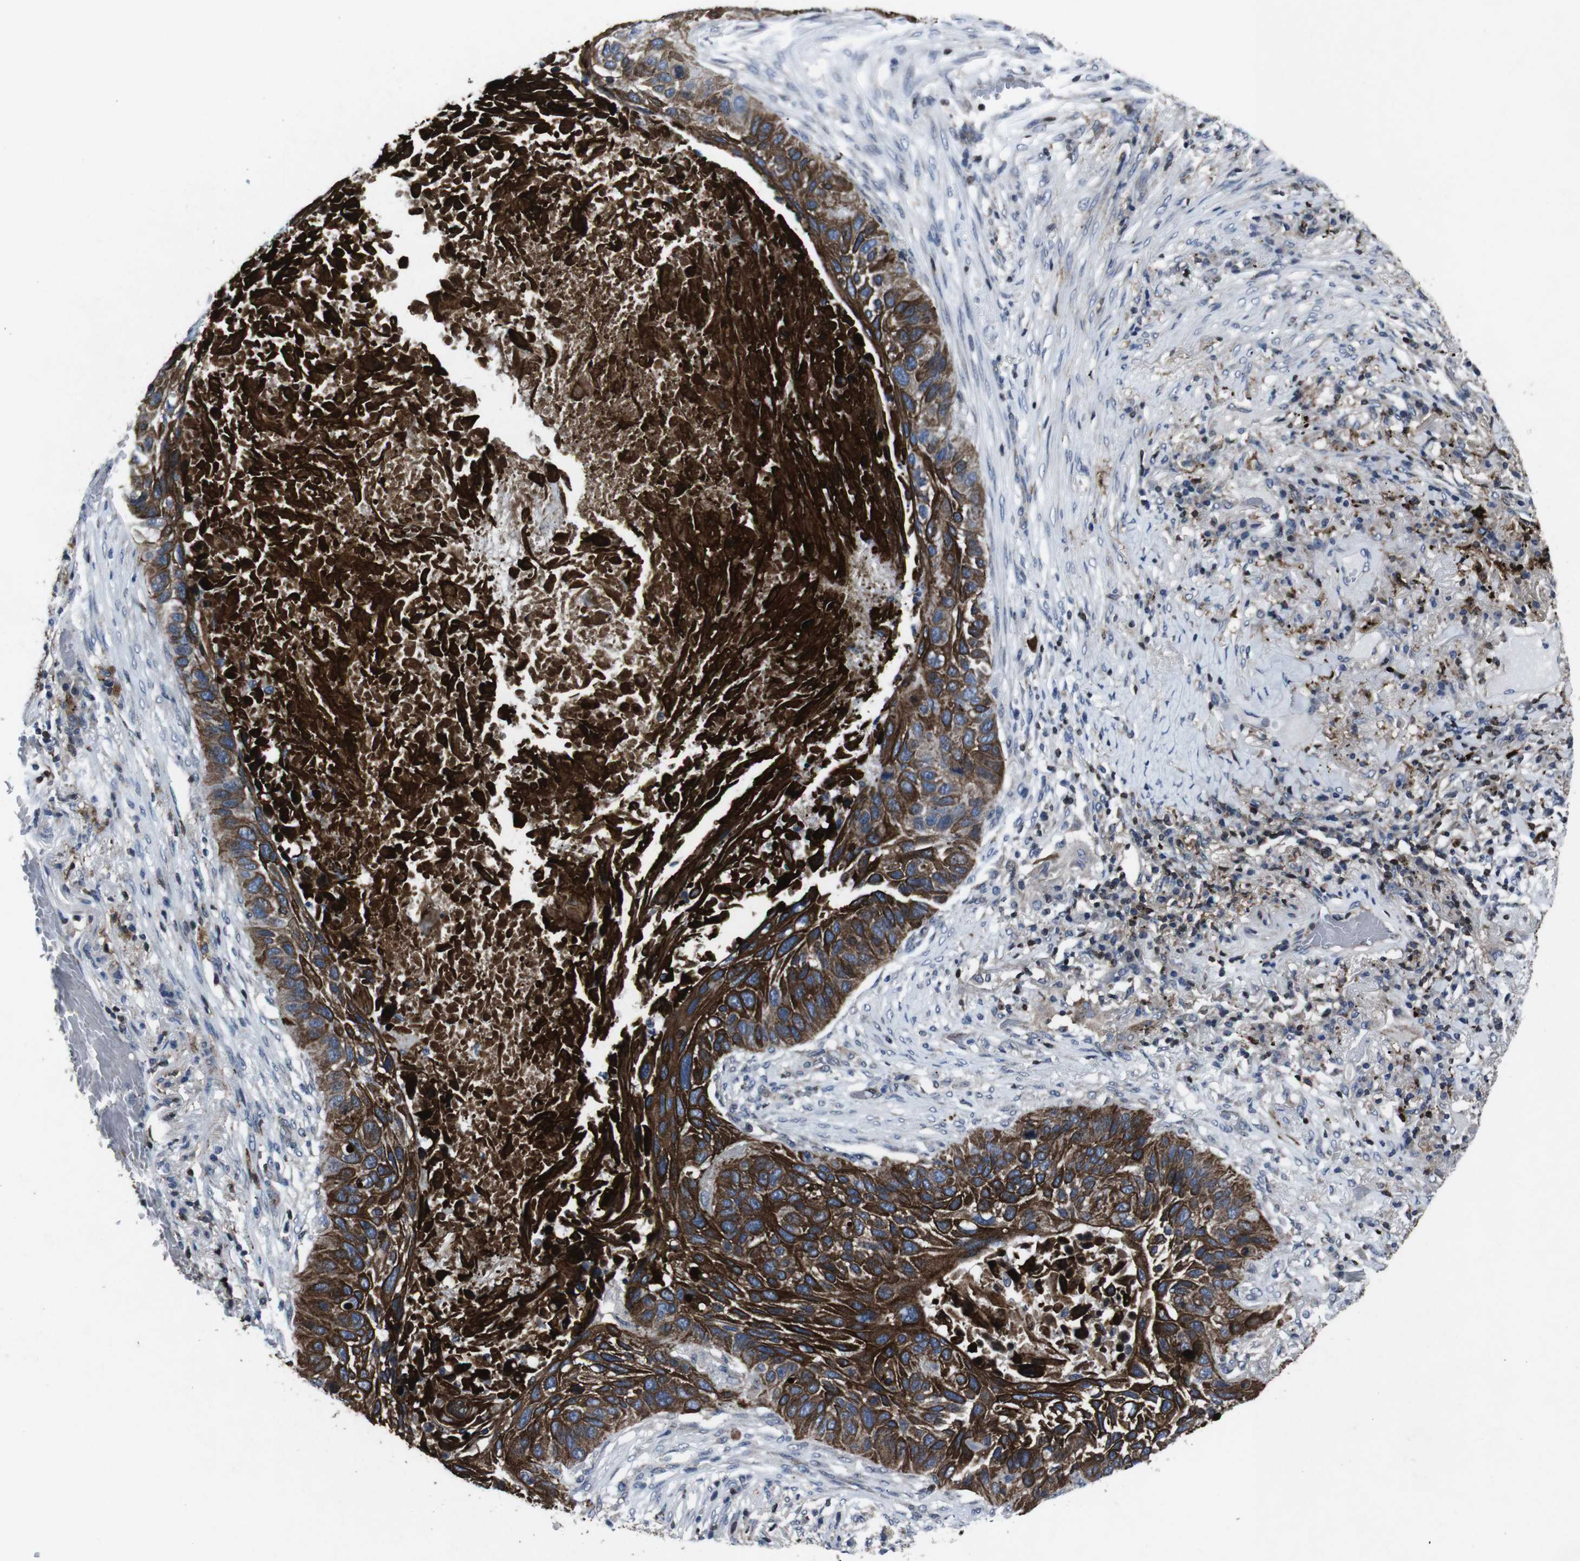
{"staining": {"intensity": "strong", "quantity": "25%-75%", "location": "cytoplasmic/membranous"}, "tissue": "lung cancer", "cell_type": "Tumor cells", "image_type": "cancer", "snomed": [{"axis": "morphology", "description": "Squamous cell carcinoma, NOS"}, {"axis": "topography", "description": "Lung"}], "caption": "The immunohistochemical stain shows strong cytoplasmic/membranous expression in tumor cells of lung squamous cell carcinoma tissue.", "gene": "STAT4", "patient": {"sex": "male", "age": 57}}